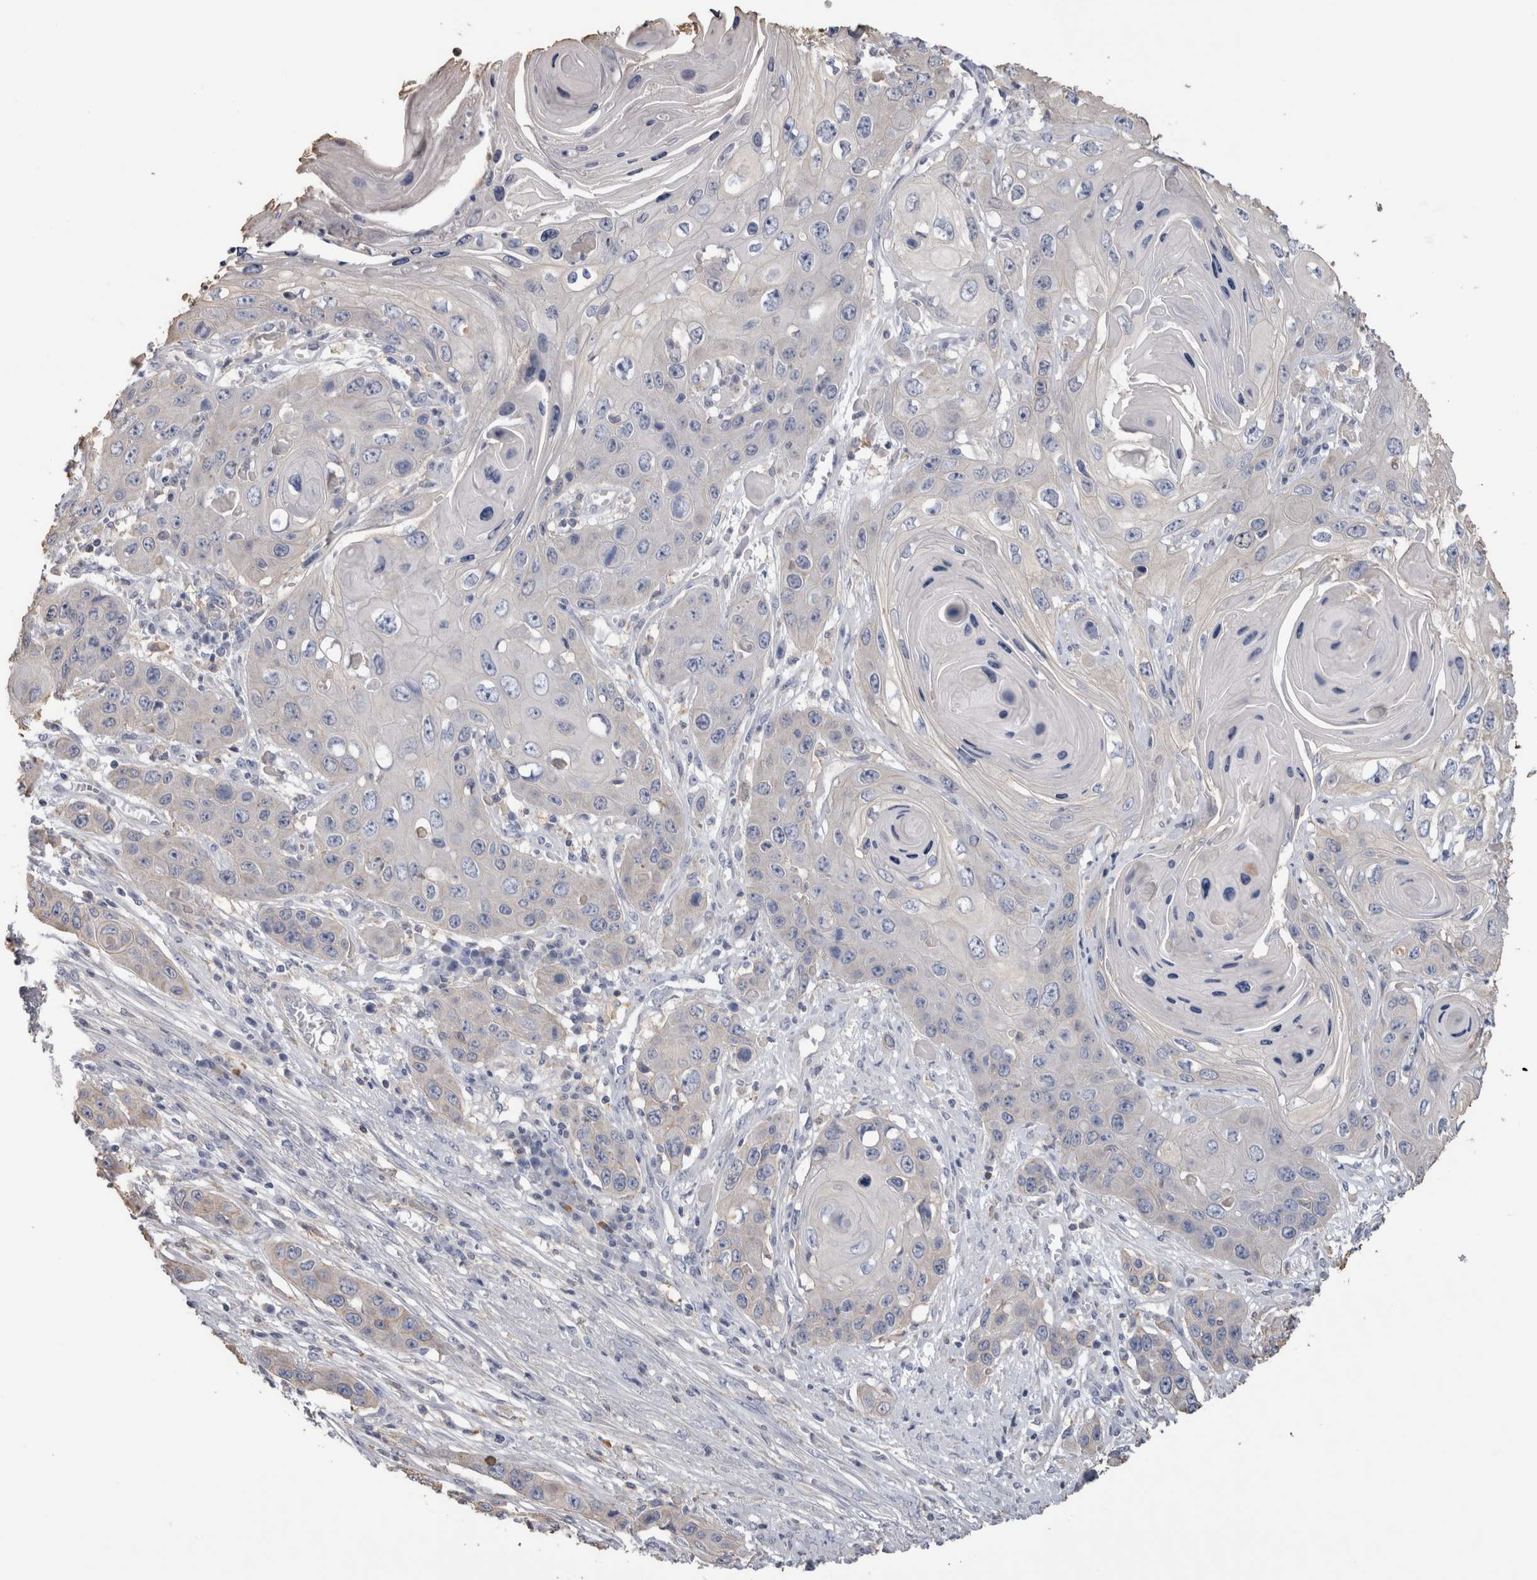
{"staining": {"intensity": "negative", "quantity": "none", "location": "none"}, "tissue": "skin cancer", "cell_type": "Tumor cells", "image_type": "cancer", "snomed": [{"axis": "morphology", "description": "Squamous cell carcinoma, NOS"}, {"axis": "topography", "description": "Skin"}], "caption": "Tumor cells show no significant protein expression in skin squamous cell carcinoma.", "gene": "SCRN1", "patient": {"sex": "male", "age": 55}}